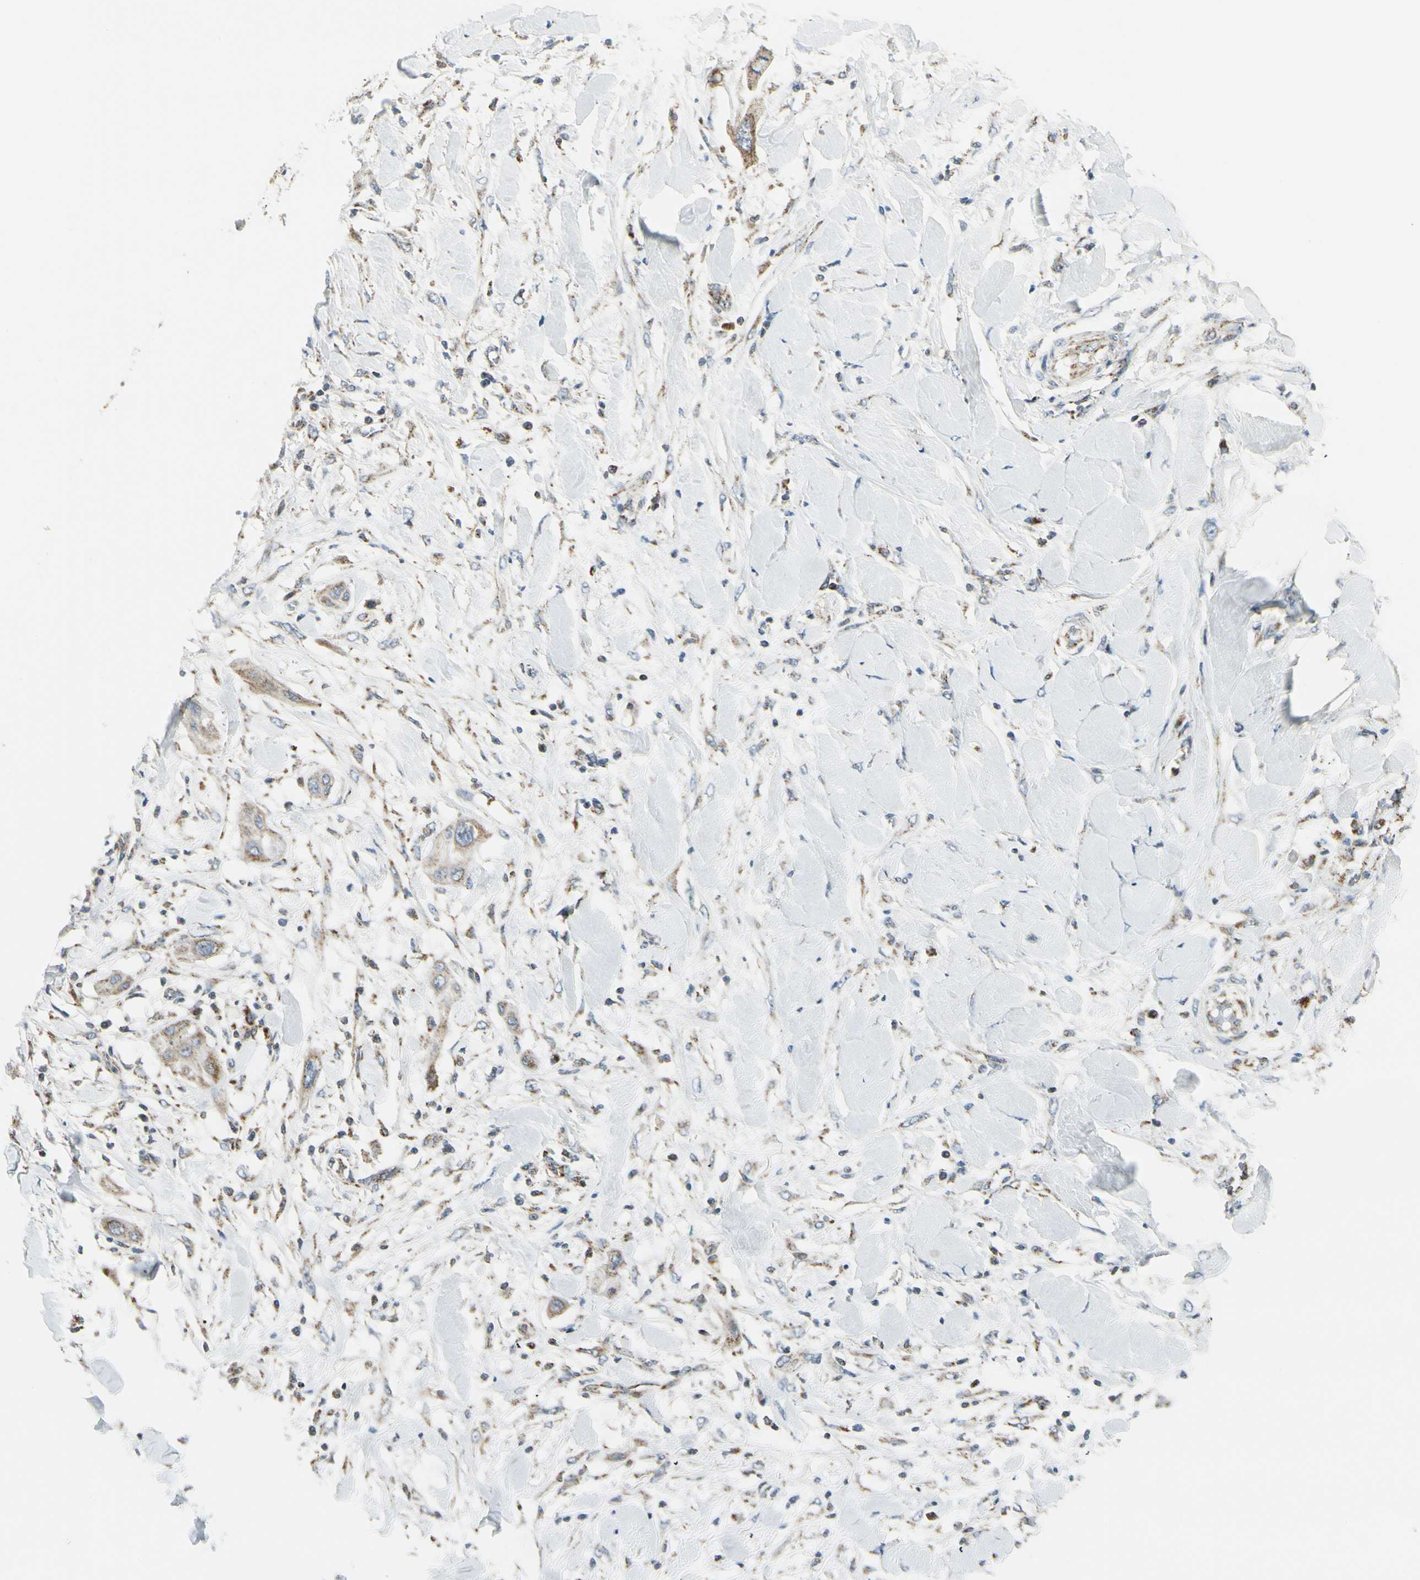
{"staining": {"intensity": "moderate", "quantity": ">75%", "location": "cytoplasmic/membranous"}, "tissue": "lung cancer", "cell_type": "Tumor cells", "image_type": "cancer", "snomed": [{"axis": "morphology", "description": "Squamous cell carcinoma, NOS"}, {"axis": "topography", "description": "Lung"}], "caption": "Protein expression analysis of lung cancer (squamous cell carcinoma) demonstrates moderate cytoplasmic/membranous staining in approximately >75% of tumor cells.", "gene": "ANKS6", "patient": {"sex": "female", "age": 47}}